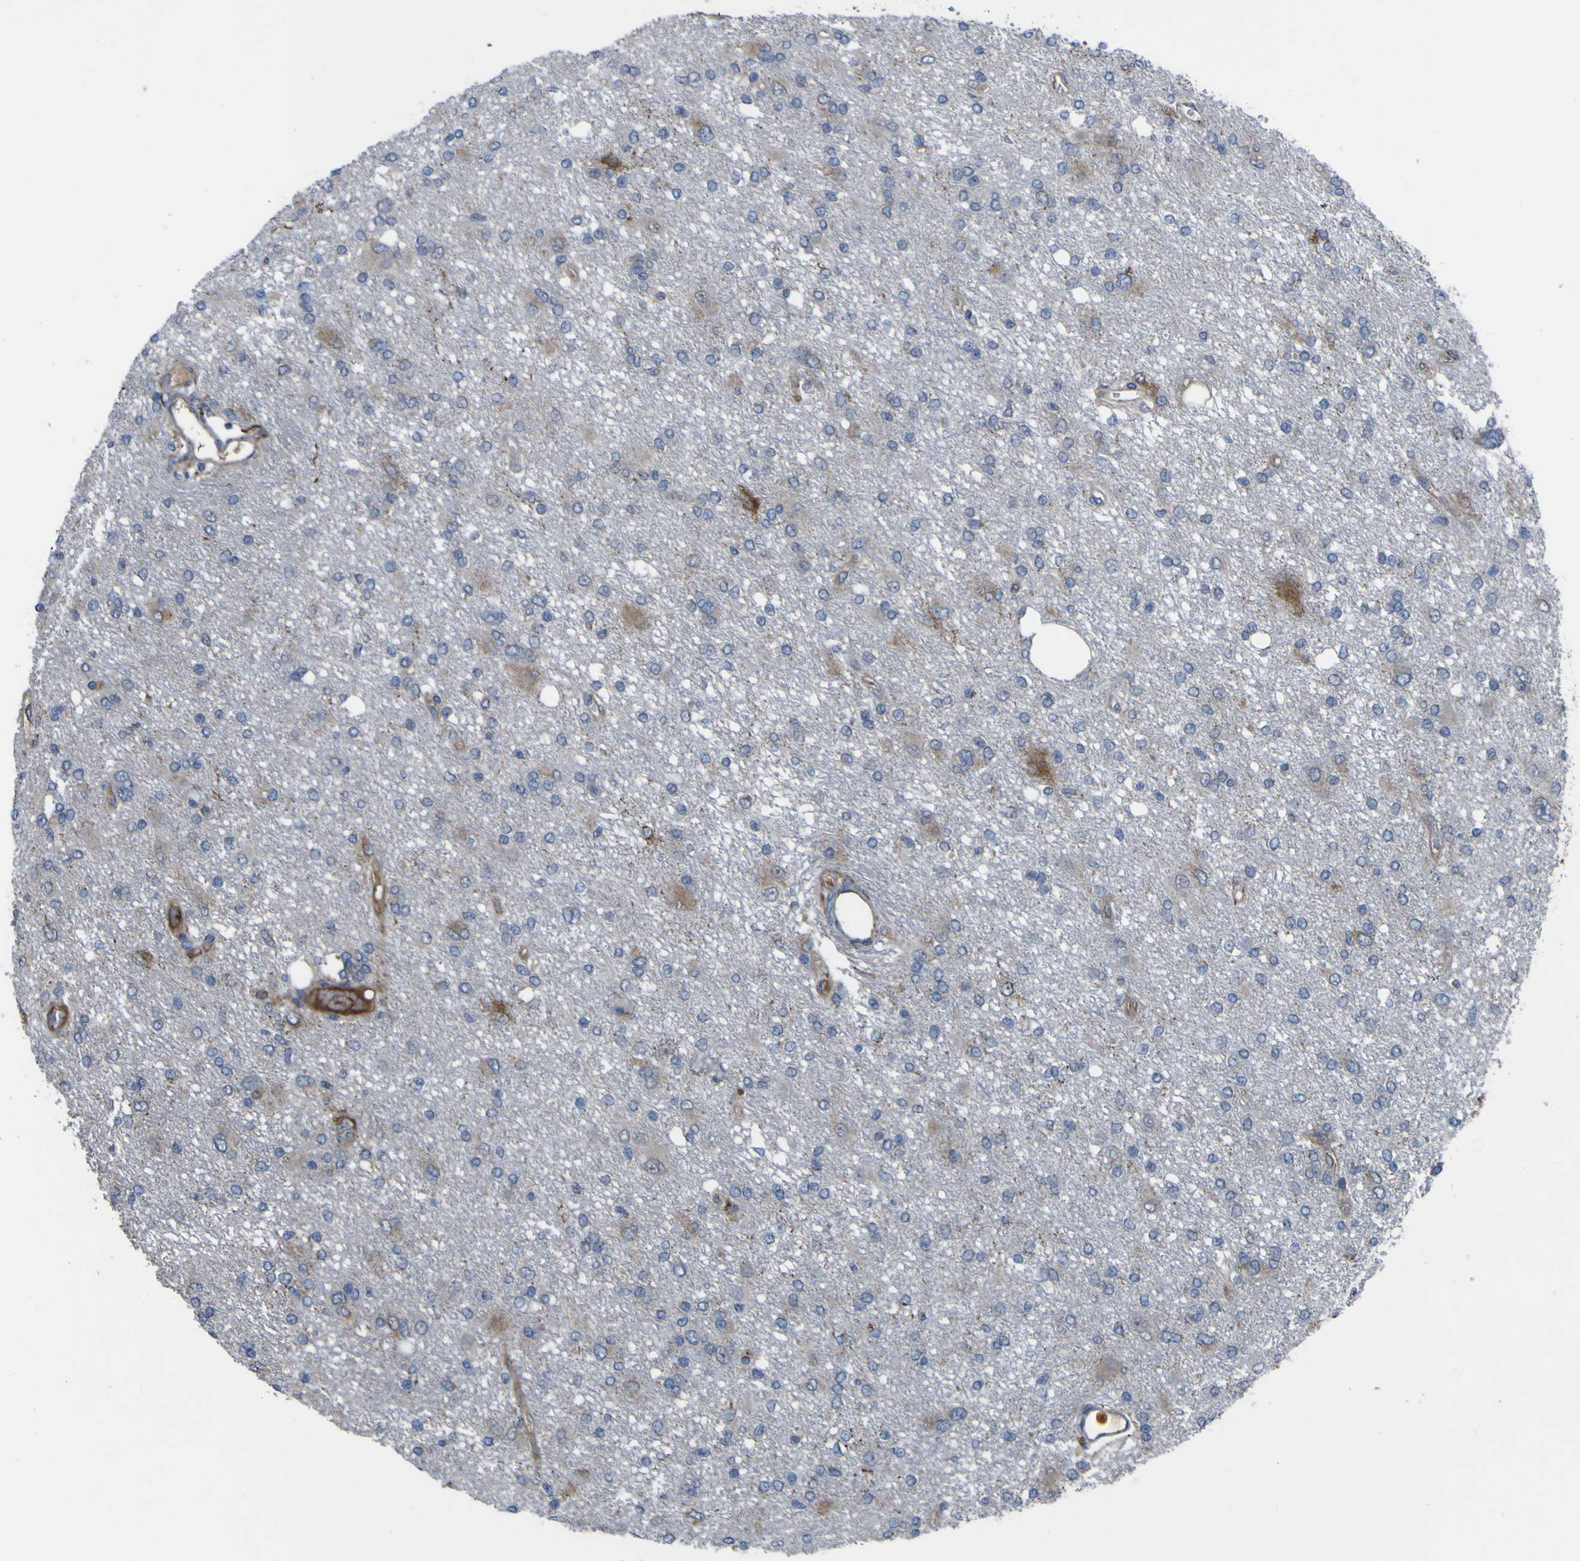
{"staining": {"intensity": "moderate", "quantity": "<25%", "location": "cytoplasmic/membranous"}, "tissue": "glioma", "cell_type": "Tumor cells", "image_type": "cancer", "snomed": [{"axis": "morphology", "description": "Glioma, malignant, High grade"}, {"axis": "topography", "description": "Brain"}], "caption": "Brown immunohistochemical staining in human glioma shows moderate cytoplasmic/membranous expression in approximately <25% of tumor cells. Using DAB (brown) and hematoxylin (blue) stains, captured at high magnification using brightfield microscopy.", "gene": "GPLD1", "patient": {"sex": "female", "age": 59}}